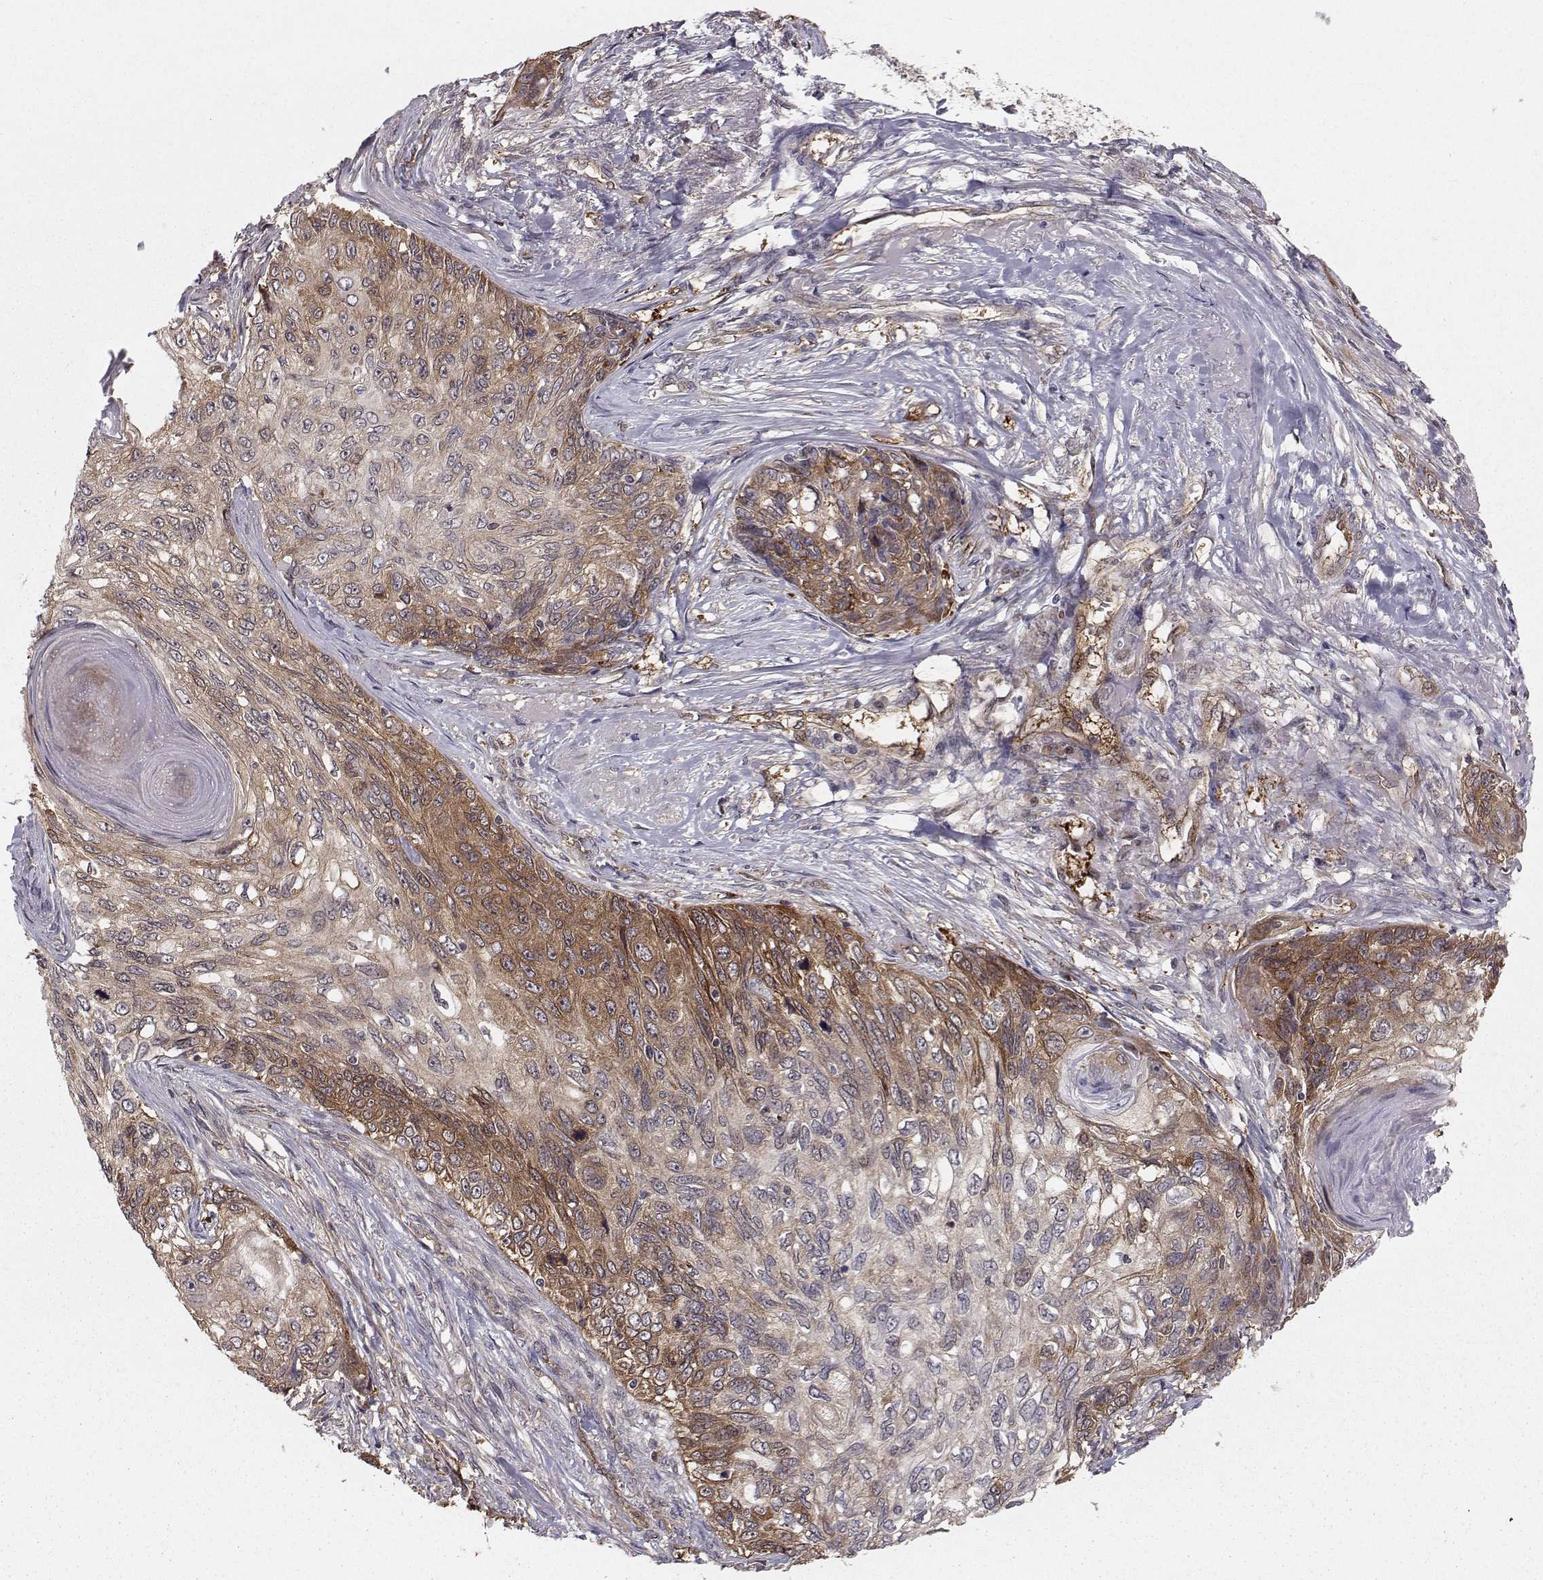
{"staining": {"intensity": "strong", "quantity": "25%-75%", "location": "cytoplasmic/membranous"}, "tissue": "skin cancer", "cell_type": "Tumor cells", "image_type": "cancer", "snomed": [{"axis": "morphology", "description": "Squamous cell carcinoma, NOS"}, {"axis": "topography", "description": "Skin"}], "caption": "Human skin squamous cell carcinoma stained for a protein (brown) demonstrates strong cytoplasmic/membranous positive staining in about 25%-75% of tumor cells.", "gene": "HSP90AB1", "patient": {"sex": "male", "age": 92}}